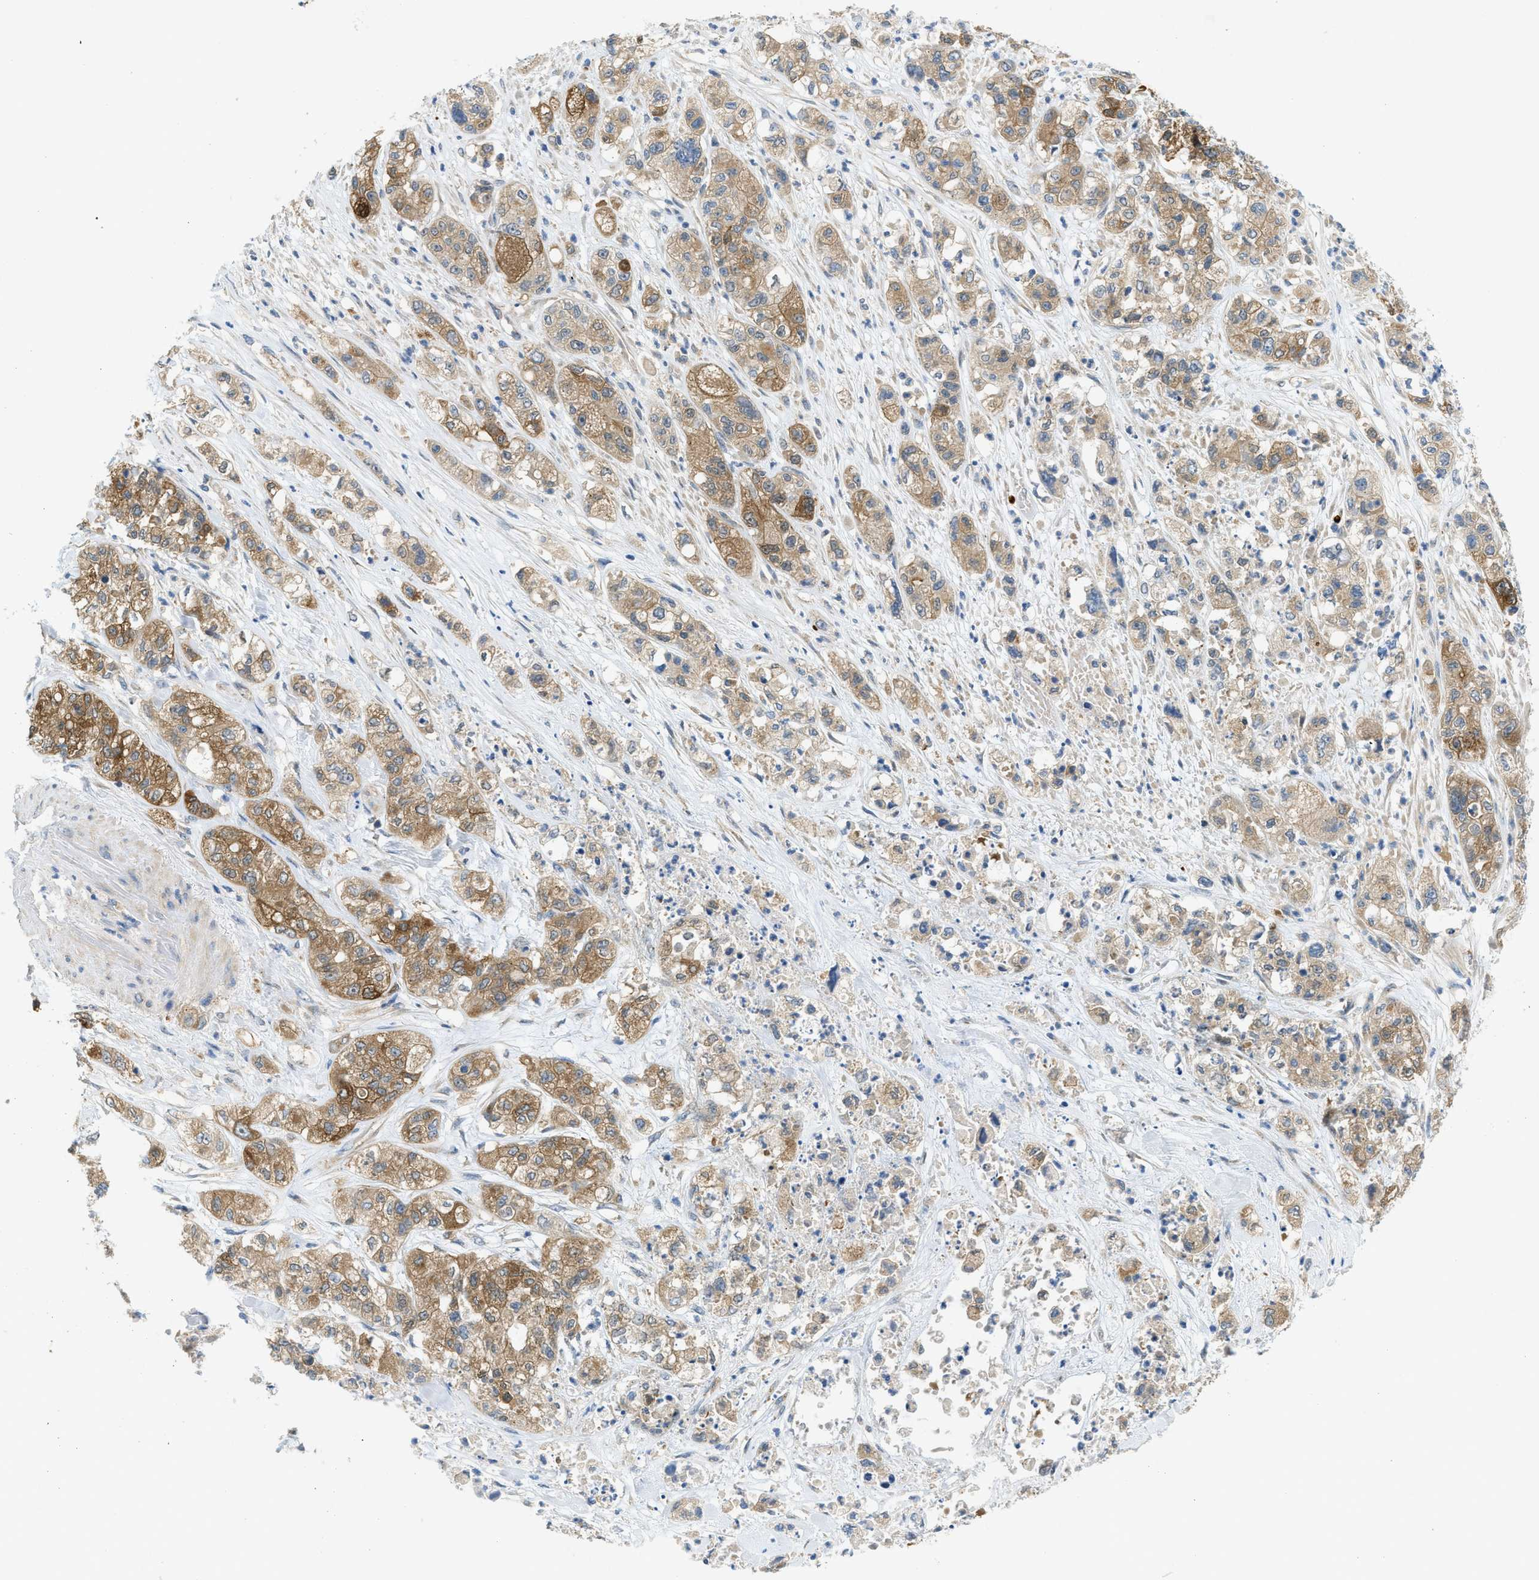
{"staining": {"intensity": "moderate", "quantity": ">75%", "location": "cytoplasmic/membranous"}, "tissue": "pancreatic cancer", "cell_type": "Tumor cells", "image_type": "cancer", "snomed": [{"axis": "morphology", "description": "Adenocarcinoma, NOS"}, {"axis": "topography", "description": "Pancreas"}], "caption": "Adenocarcinoma (pancreatic) tissue demonstrates moderate cytoplasmic/membranous positivity in about >75% of tumor cells, visualized by immunohistochemistry. Ihc stains the protein of interest in brown and the nuclei are stained blue.", "gene": "RIPK2", "patient": {"sex": "female", "age": 78}}